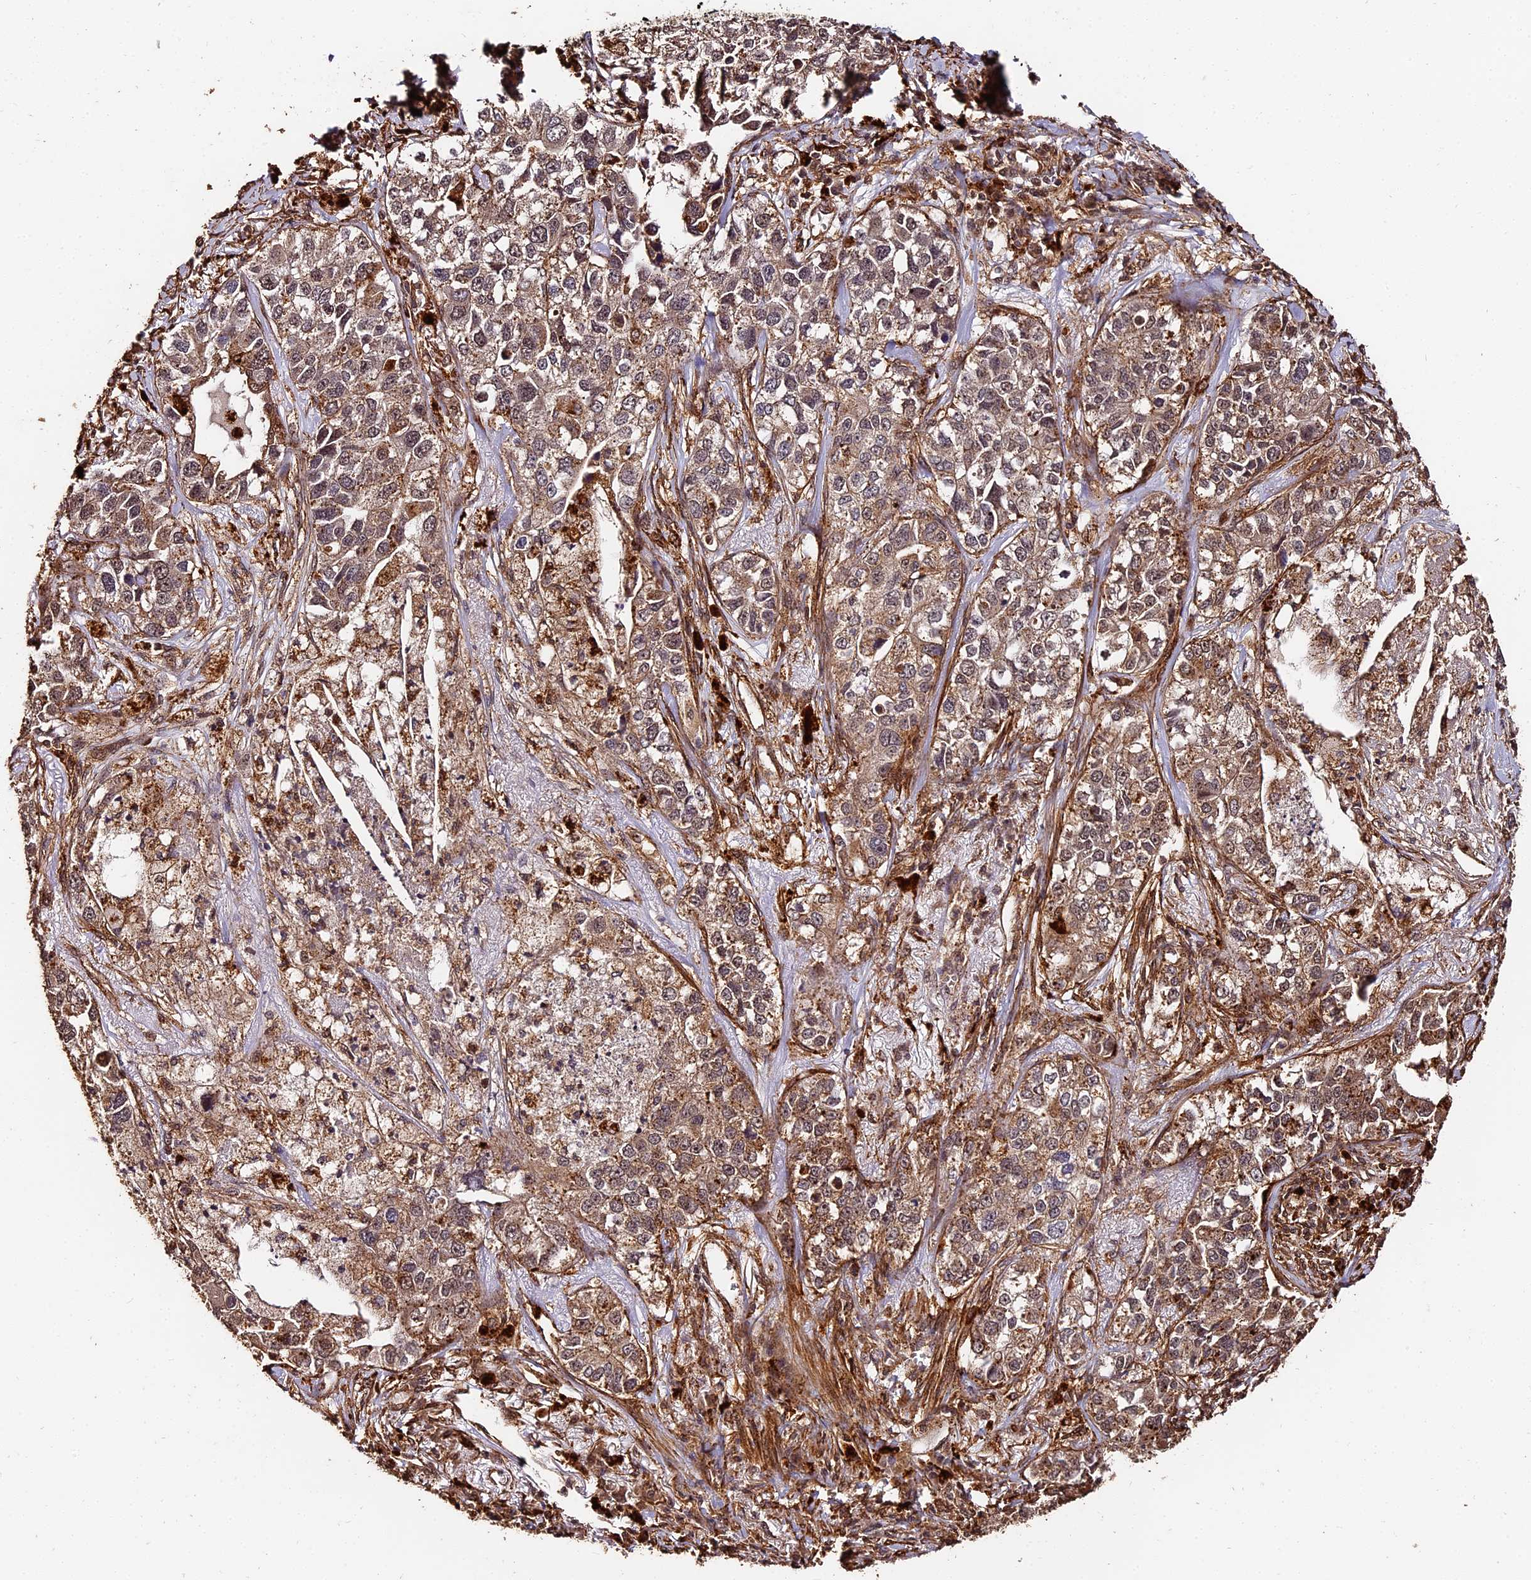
{"staining": {"intensity": "weak", "quantity": "25%-75%", "location": "cytoplasmic/membranous"}, "tissue": "lung cancer", "cell_type": "Tumor cells", "image_type": "cancer", "snomed": [{"axis": "morphology", "description": "Adenocarcinoma, NOS"}, {"axis": "topography", "description": "Lung"}], "caption": "Lung cancer (adenocarcinoma) tissue reveals weak cytoplasmic/membranous expression in approximately 25%-75% of tumor cells Using DAB (3,3'-diaminobenzidine) (brown) and hematoxylin (blue) stains, captured at high magnification using brightfield microscopy.", "gene": "MMP15", "patient": {"sex": "male", "age": 49}}